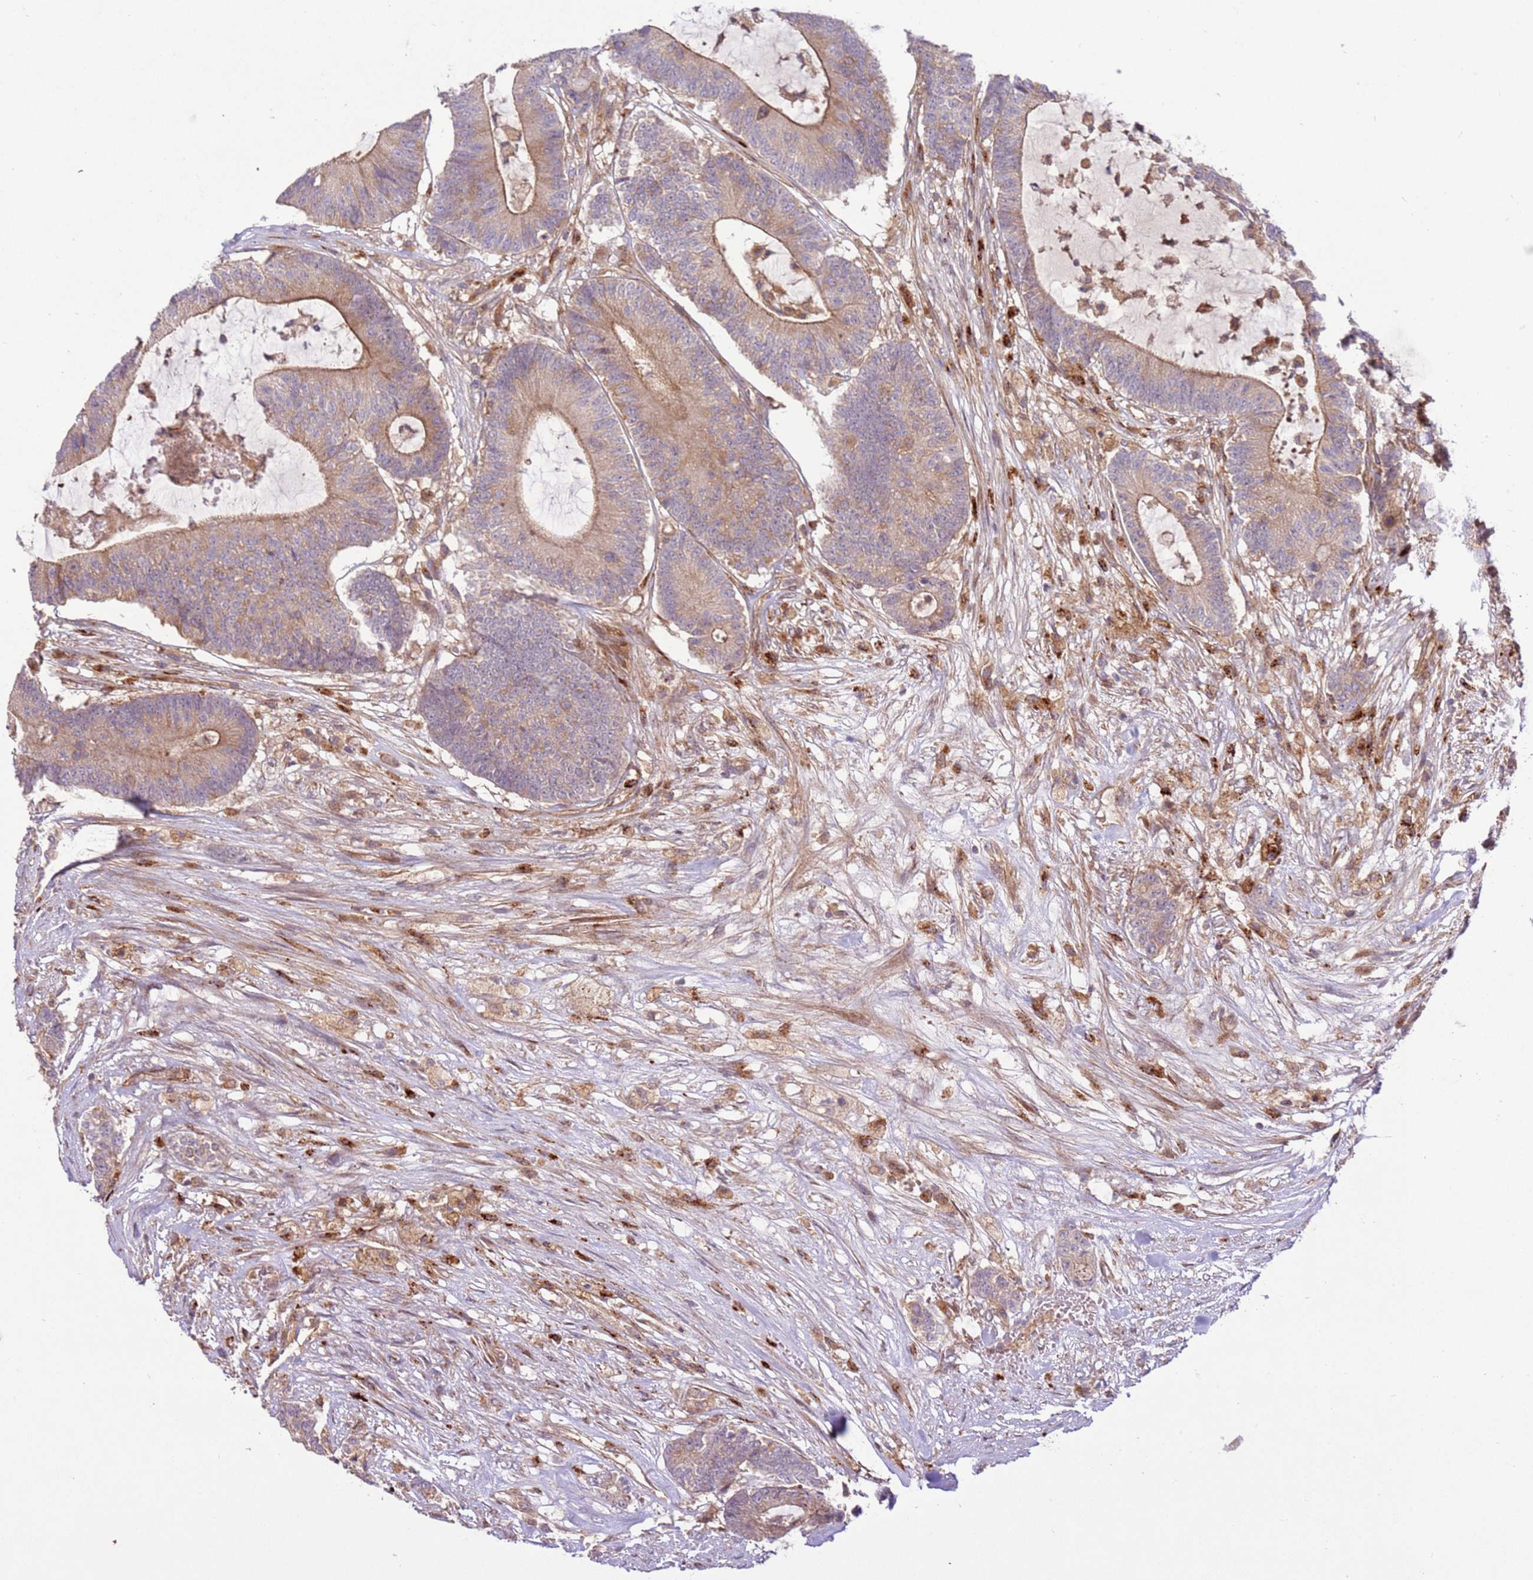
{"staining": {"intensity": "moderate", "quantity": ">75%", "location": "cytoplasmic/membranous"}, "tissue": "colorectal cancer", "cell_type": "Tumor cells", "image_type": "cancer", "snomed": [{"axis": "morphology", "description": "Adenocarcinoma, NOS"}, {"axis": "topography", "description": "Colon"}], "caption": "High-magnification brightfield microscopy of colorectal adenocarcinoma stained with DAB (brown) and counterstained with hematoxylin (blue). tumor cells exhibit moderate cytoplasmic/membranous staining is present in approximately>75% of cells. (IHC, brightfield microscopy, high magnification).", "gene": "ZNF624", "patient": {"sex": "female", "age": 84}}